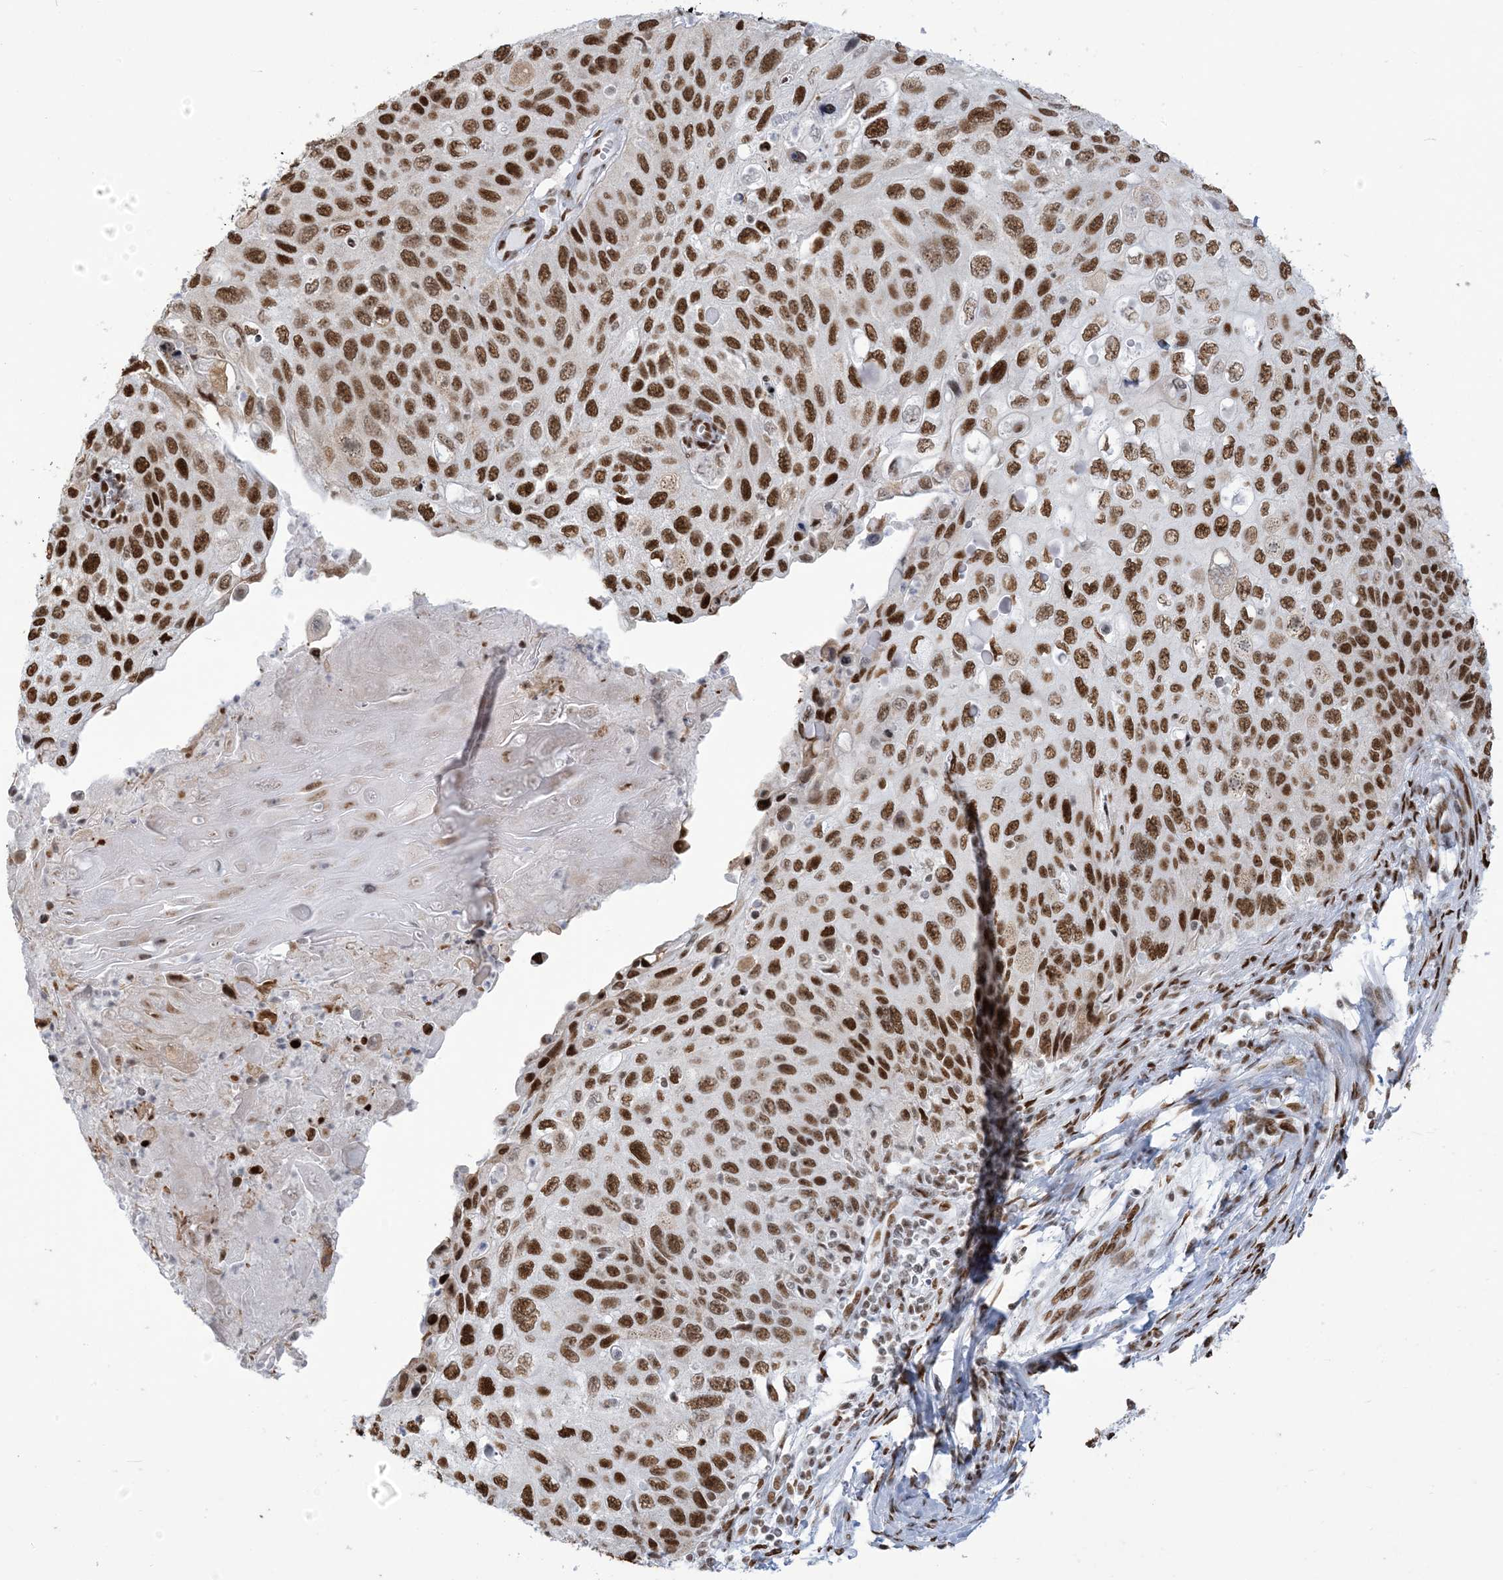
{"staining": {"intensity": "strong", "quantity": ">75%", "location": "nuclear"}, "tissue": "cervical cancer", "cell_type": "Tumor cells", "image_type": "cancer", "snomed": [{"axis": "morphology", "description": "Squamous cell carcinoma, NOS"}, {"axis": "topography", "description": "Cervix"}], "caption": "Protein expression analysis of human cervical cancer (squamous cell carcinoma) reveals strong nuclear expression in approximately >75% of tumor cells.", "gene": "STAG1", "patient": {"sex": "female", "age": 70}}